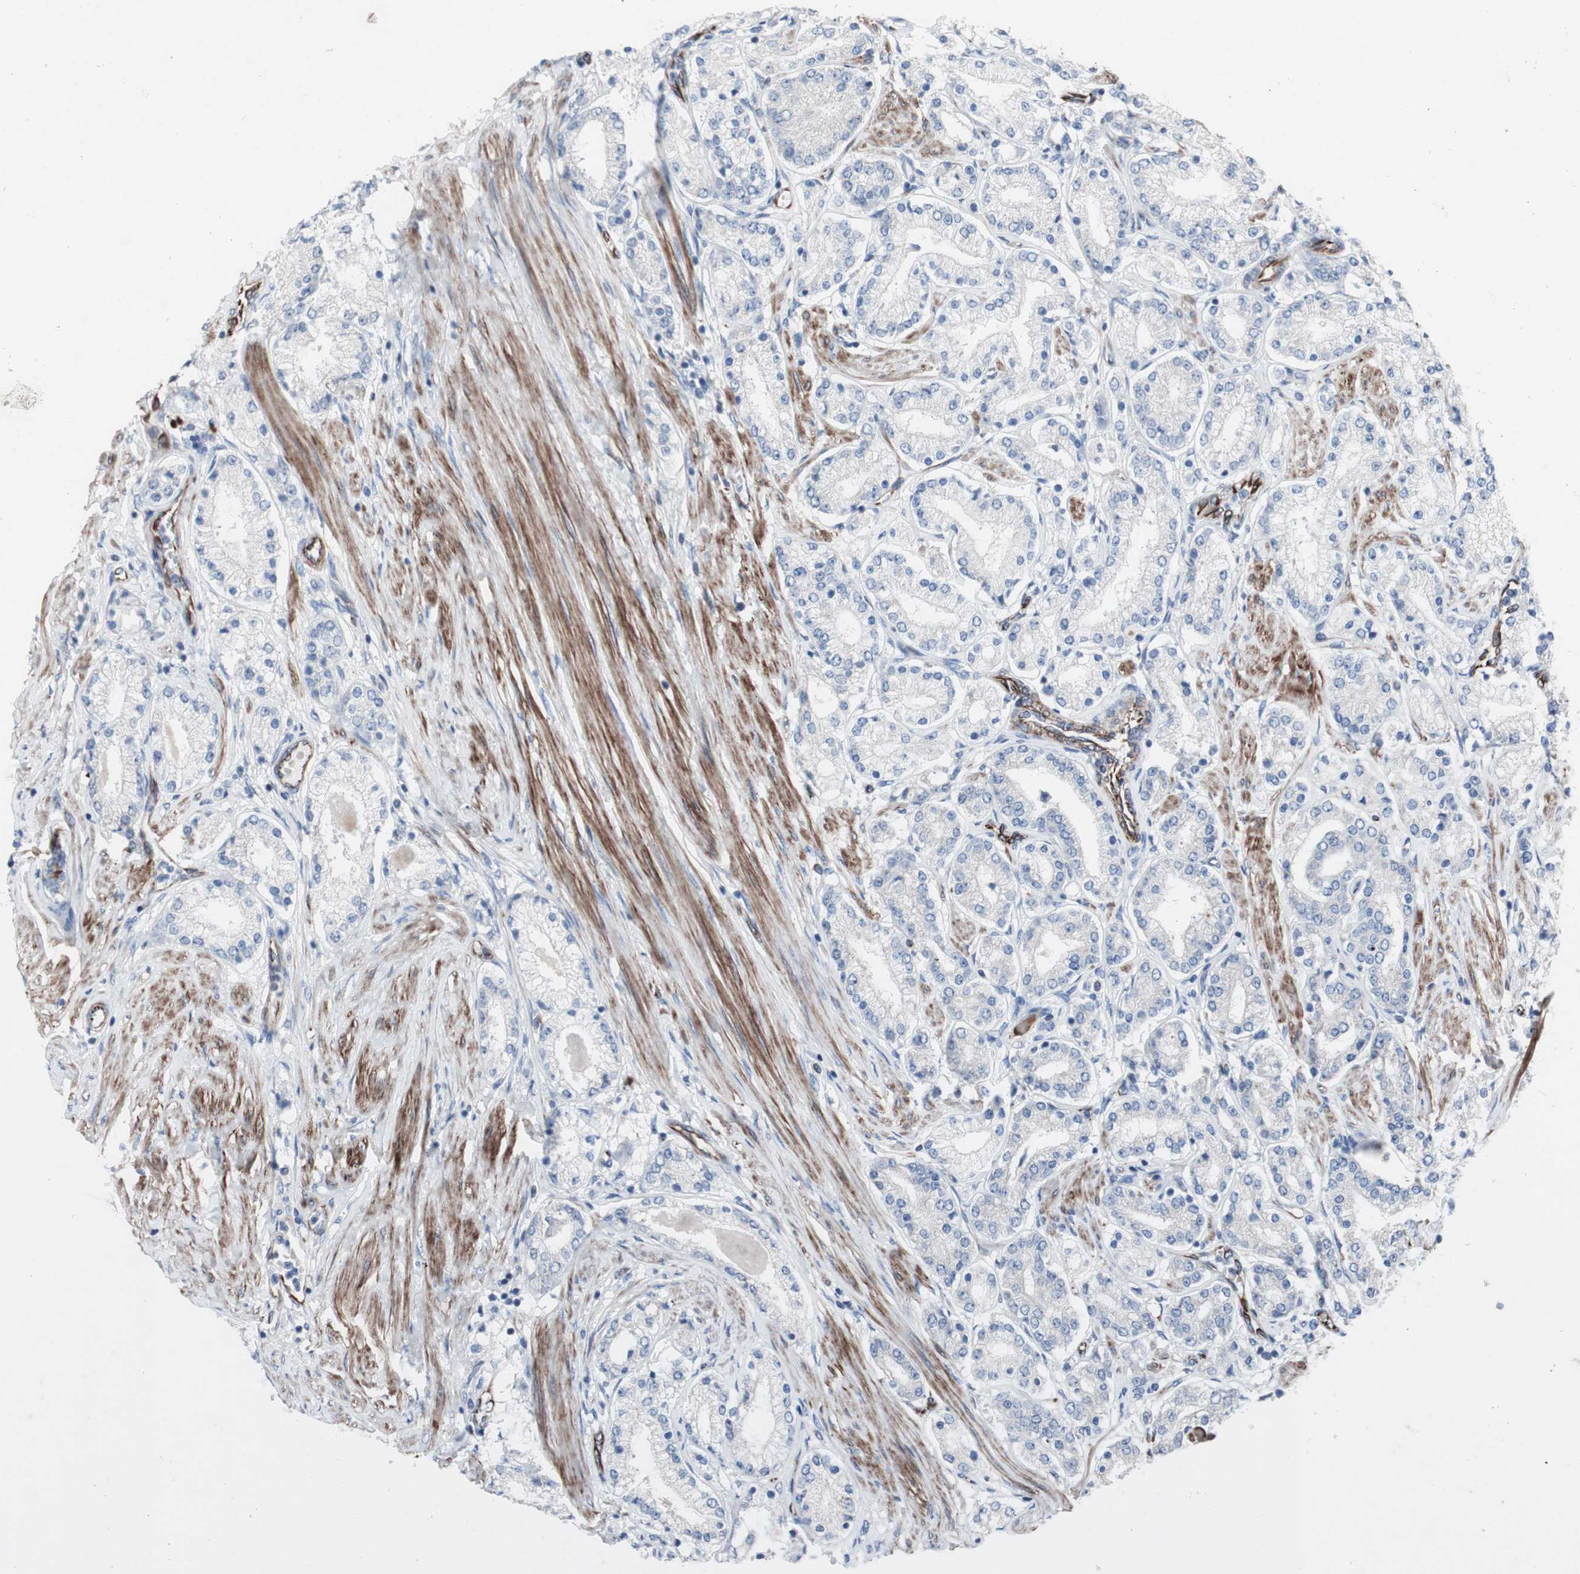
{"staining": {"intensity": "negative", "quantity": "none", "location": "none"}, "tissue": "prostate cancer", "cell_type": "Tumor cells", "image_type": "cancer", "snomed": [{"axis": "morphology", "description": "Adenocarcinoma, Low grade"}, {"axis": "topography", "description": "Prostate"}], "caption": "A high-resolution micrograph shows immunohistochemistry staining of prostate cancer, which shows no significant positivity in tumor cells.", "gene": "AGPAT5", "patient": {"sex": "male", "age": 63}}